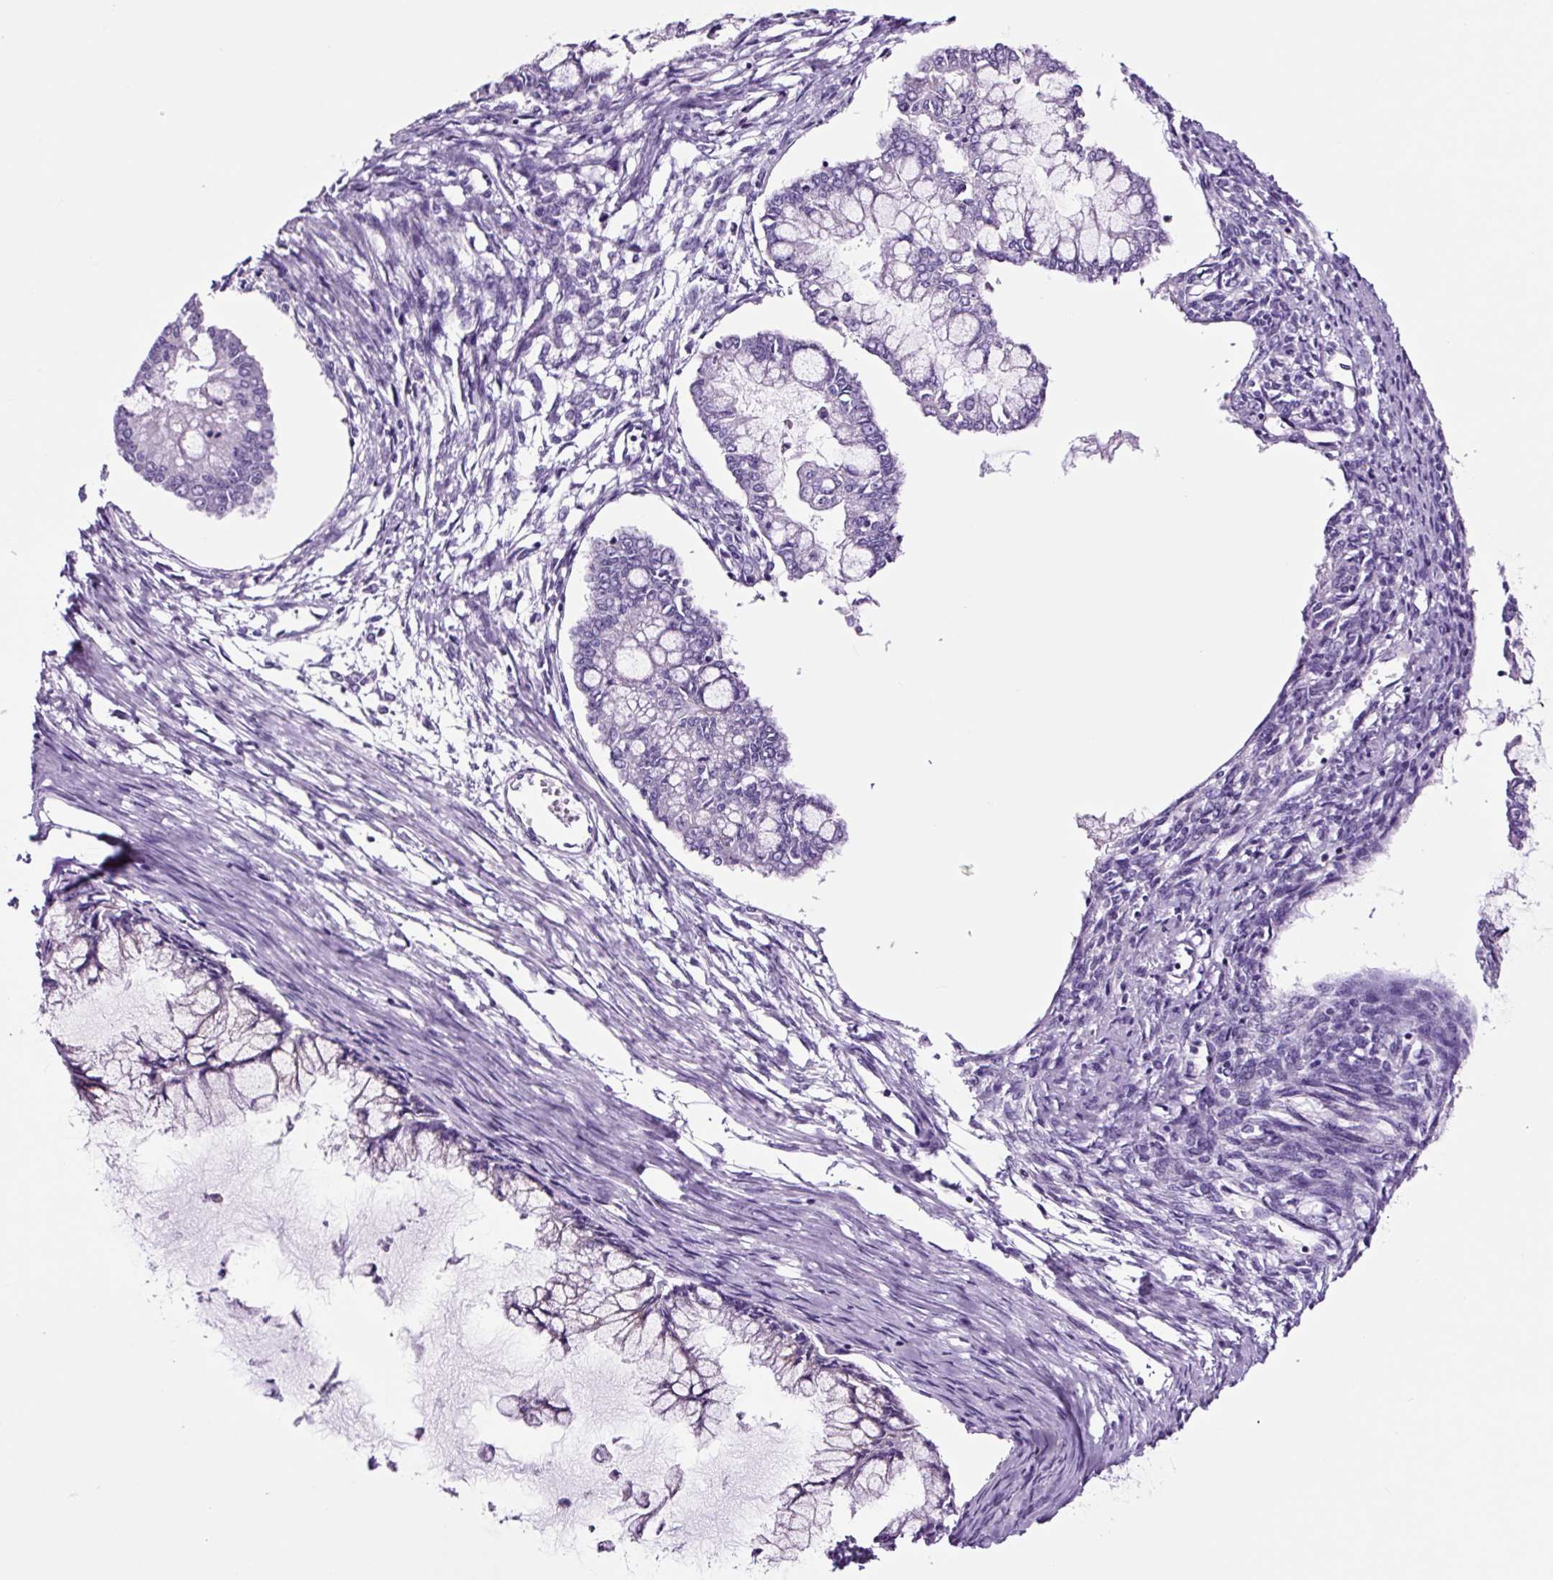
{"staining": {"intensity": "negative", "quantity": "none", "location": "none"}, "tissue": "ovarian cancer", "cell_type": "Tumor cells", "image_type": "cancer", "snomed": [{"axis": "morphology", "description": "Cystadenocarcinoma, mucinous, NOS"}, {"axis": "topography", "description": "Ovary"}], "caption": "This is an immunohistochemistry micrograph of ovarian mucinous cystadenocarcinoma. There is no positivity in tumor cells.", "gene": "LCN10", "patient": {"sex": "female", "age": 34}}